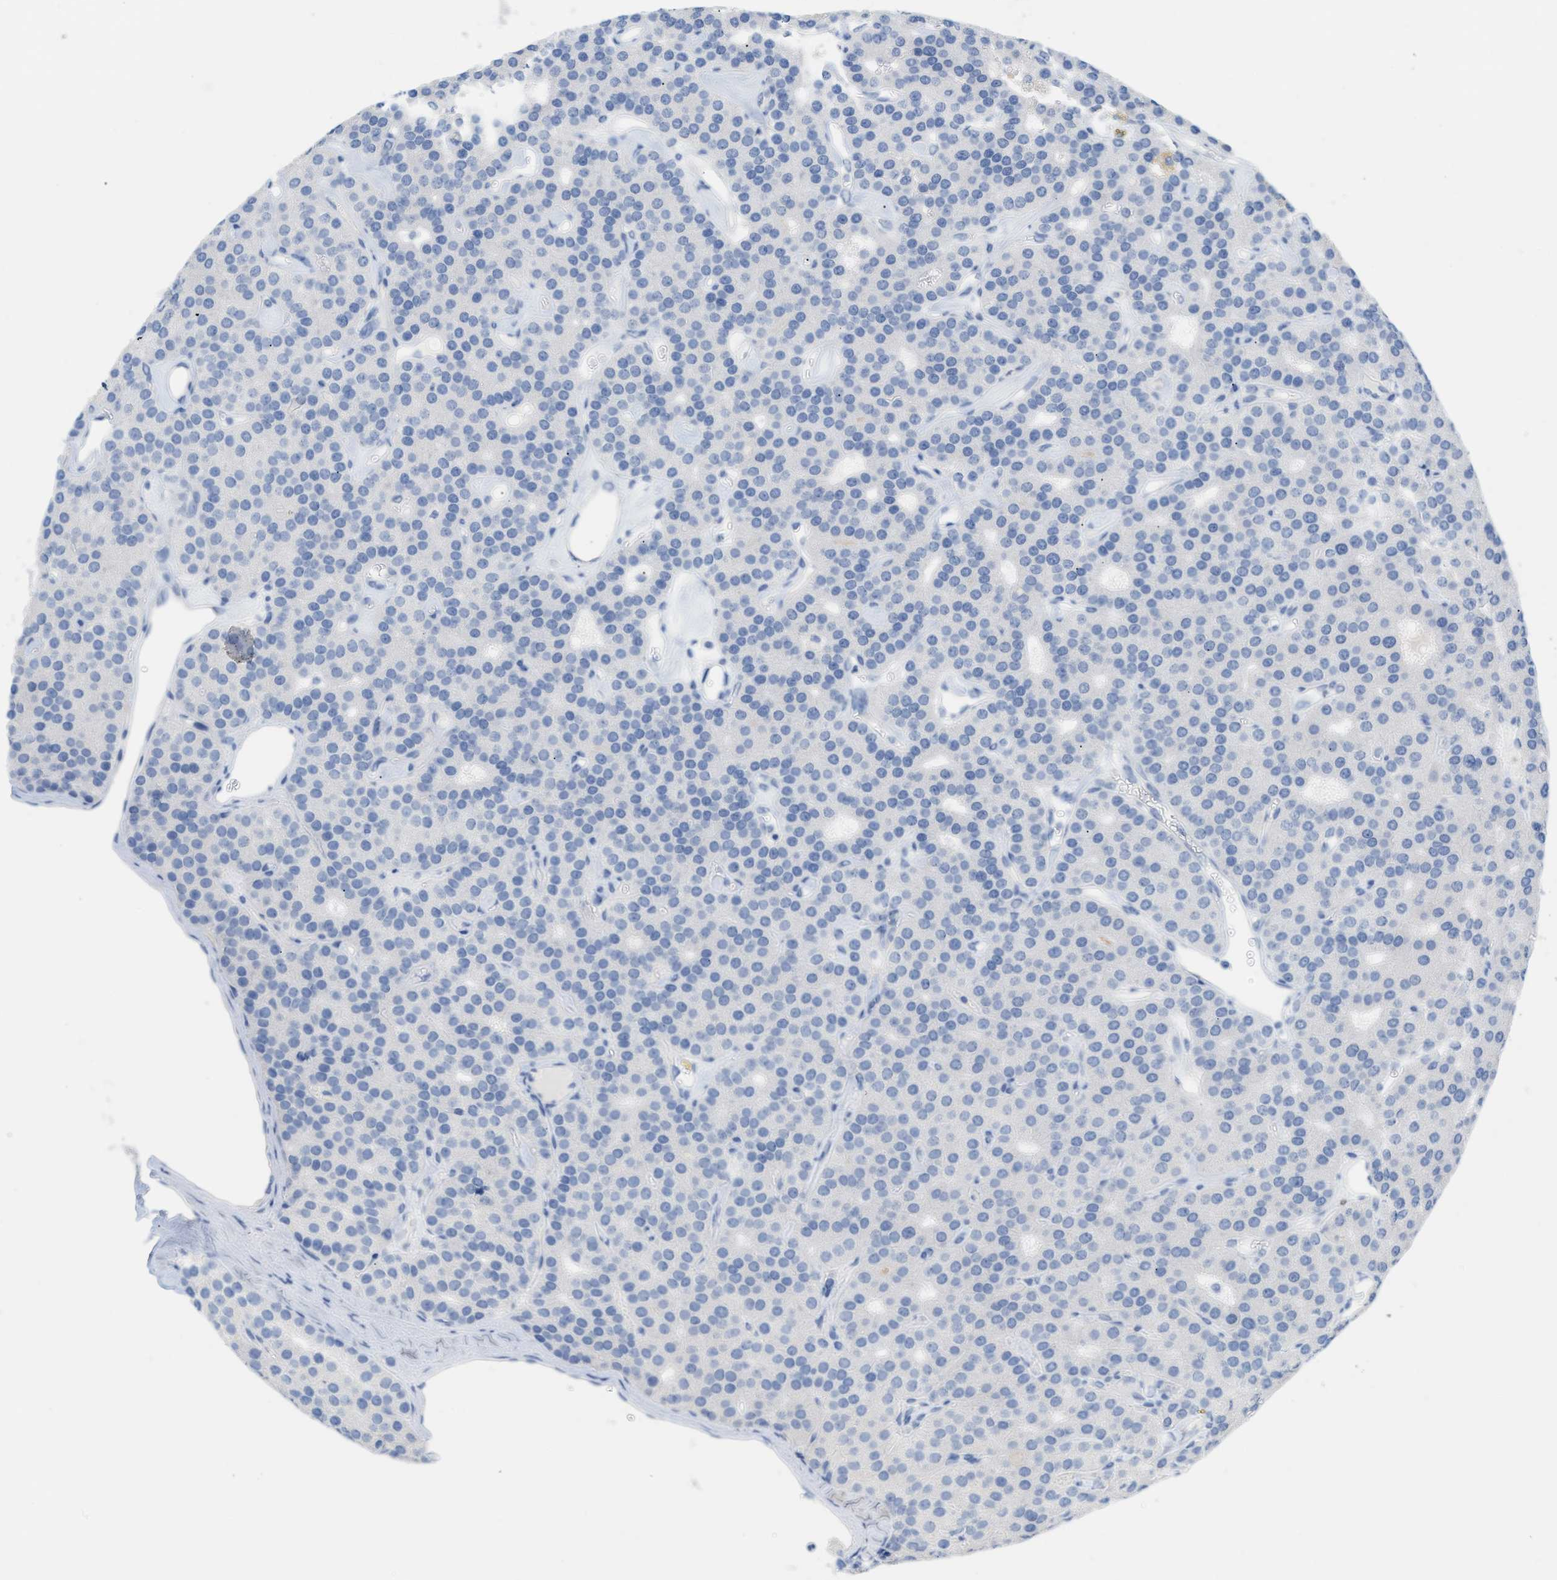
{"staining": {"intensity": "negative", "quantity": "none", "location": "none"}, "tissue": "parathyroid gland", "cell_type": "Glandular cells", "image_type": "normal", "snomed": [{"axis": "morphology", "description": "Normal tissue, NOS"}, {"axis": "morphology", "description": "Adenoma, NOS"}, {"axis": "topography", "description": "Parathyroid gland"}], "caption": "Glandular cells show no significant positivity in normal parathyroid gland.", "gene": "PAPPA", "patient": {"sex": "female", "age": 86}}